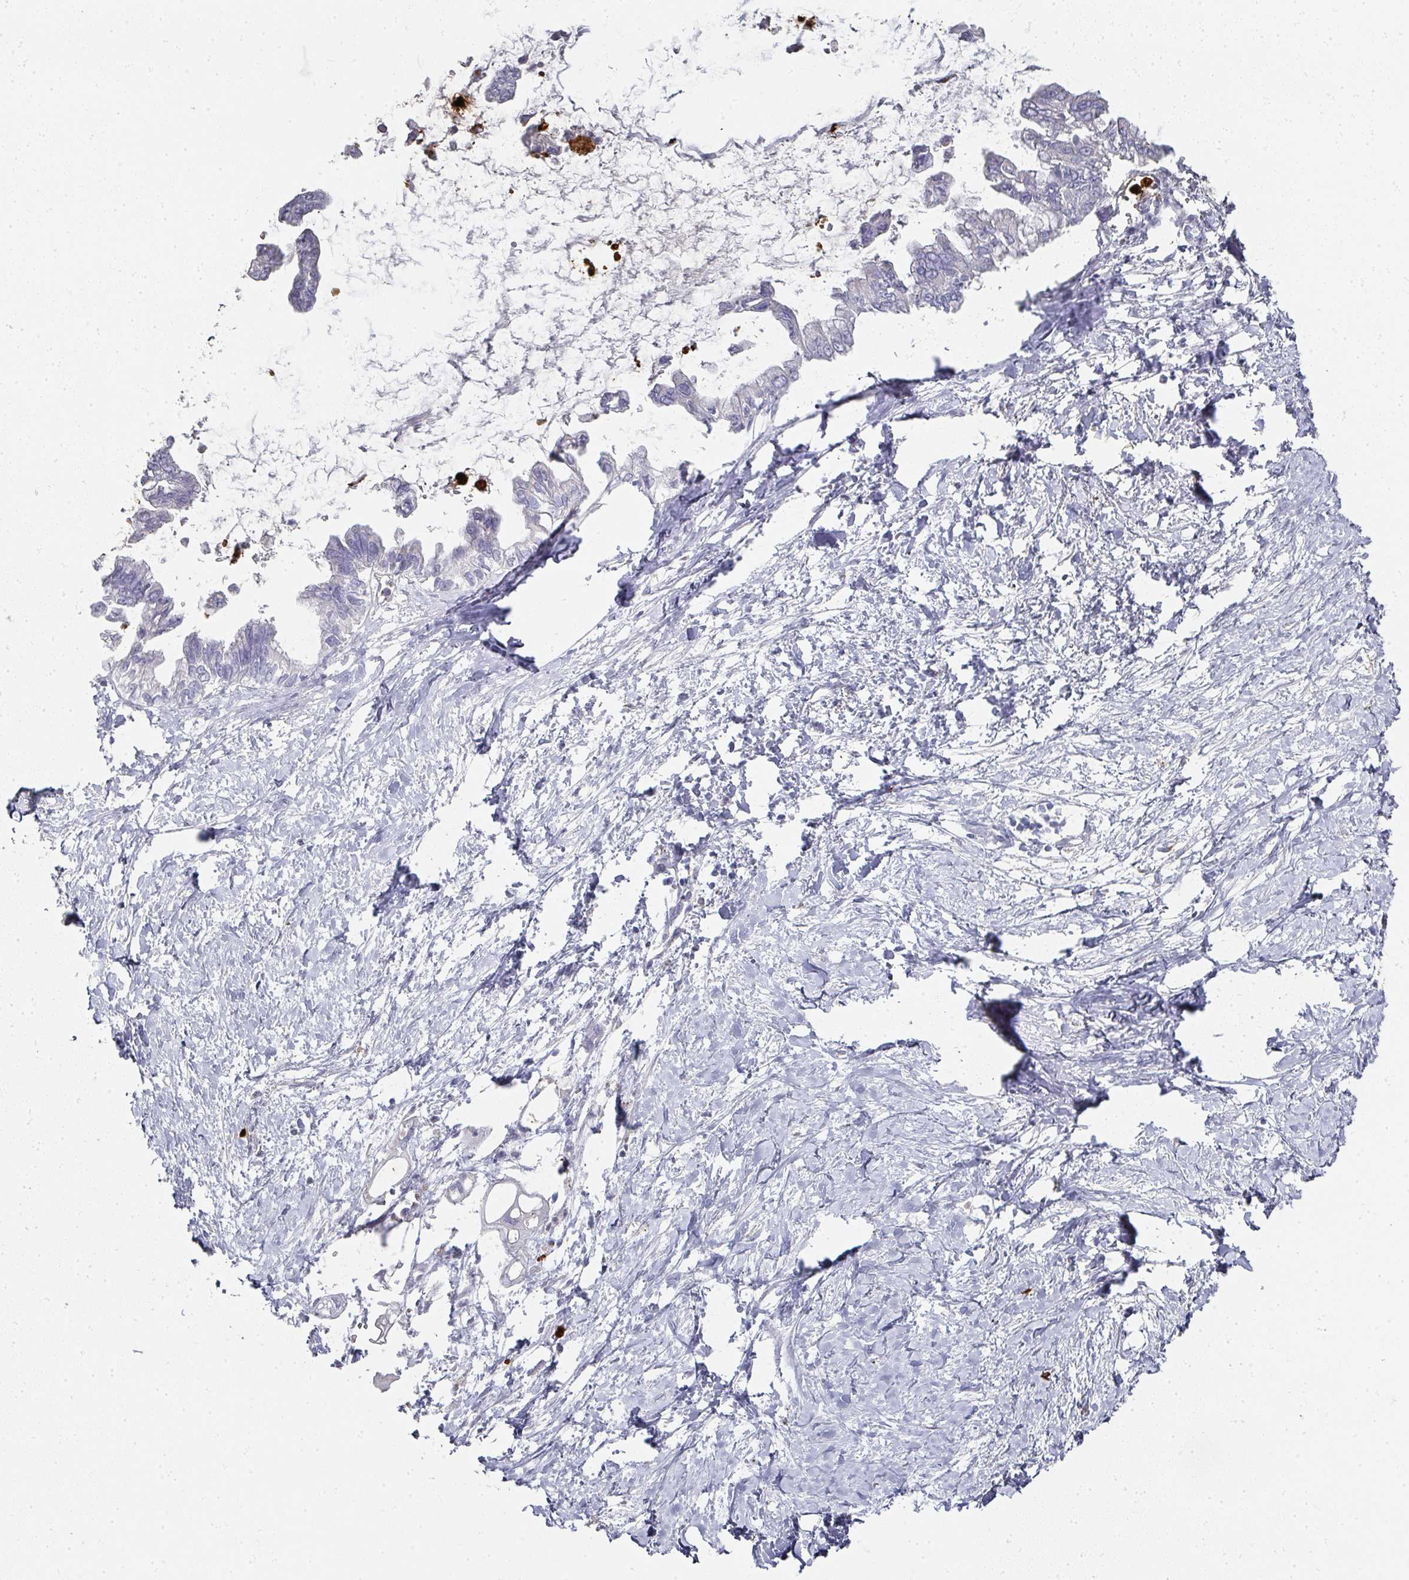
{"staining": {"intensity": "weak", "quantity": "<25%", "location": "cytoplasmic/membranous"}, "tissue": "pancreatic cancer", "cell_type": "Tumor cells", "image_type": "cancer", "snomed": [{"axis": "morphology", "description": "Adenocarcinoma, NOS"}, {"axis": "topography", "description": "Pancreas"}], "caption": "A micrograph of pancreatic cancer (adenocarcinoma) stained for a protein displays no brown staining in tumor cells.", "gene": "CAMP", "patient": {"sex": "male", "age": 61}}